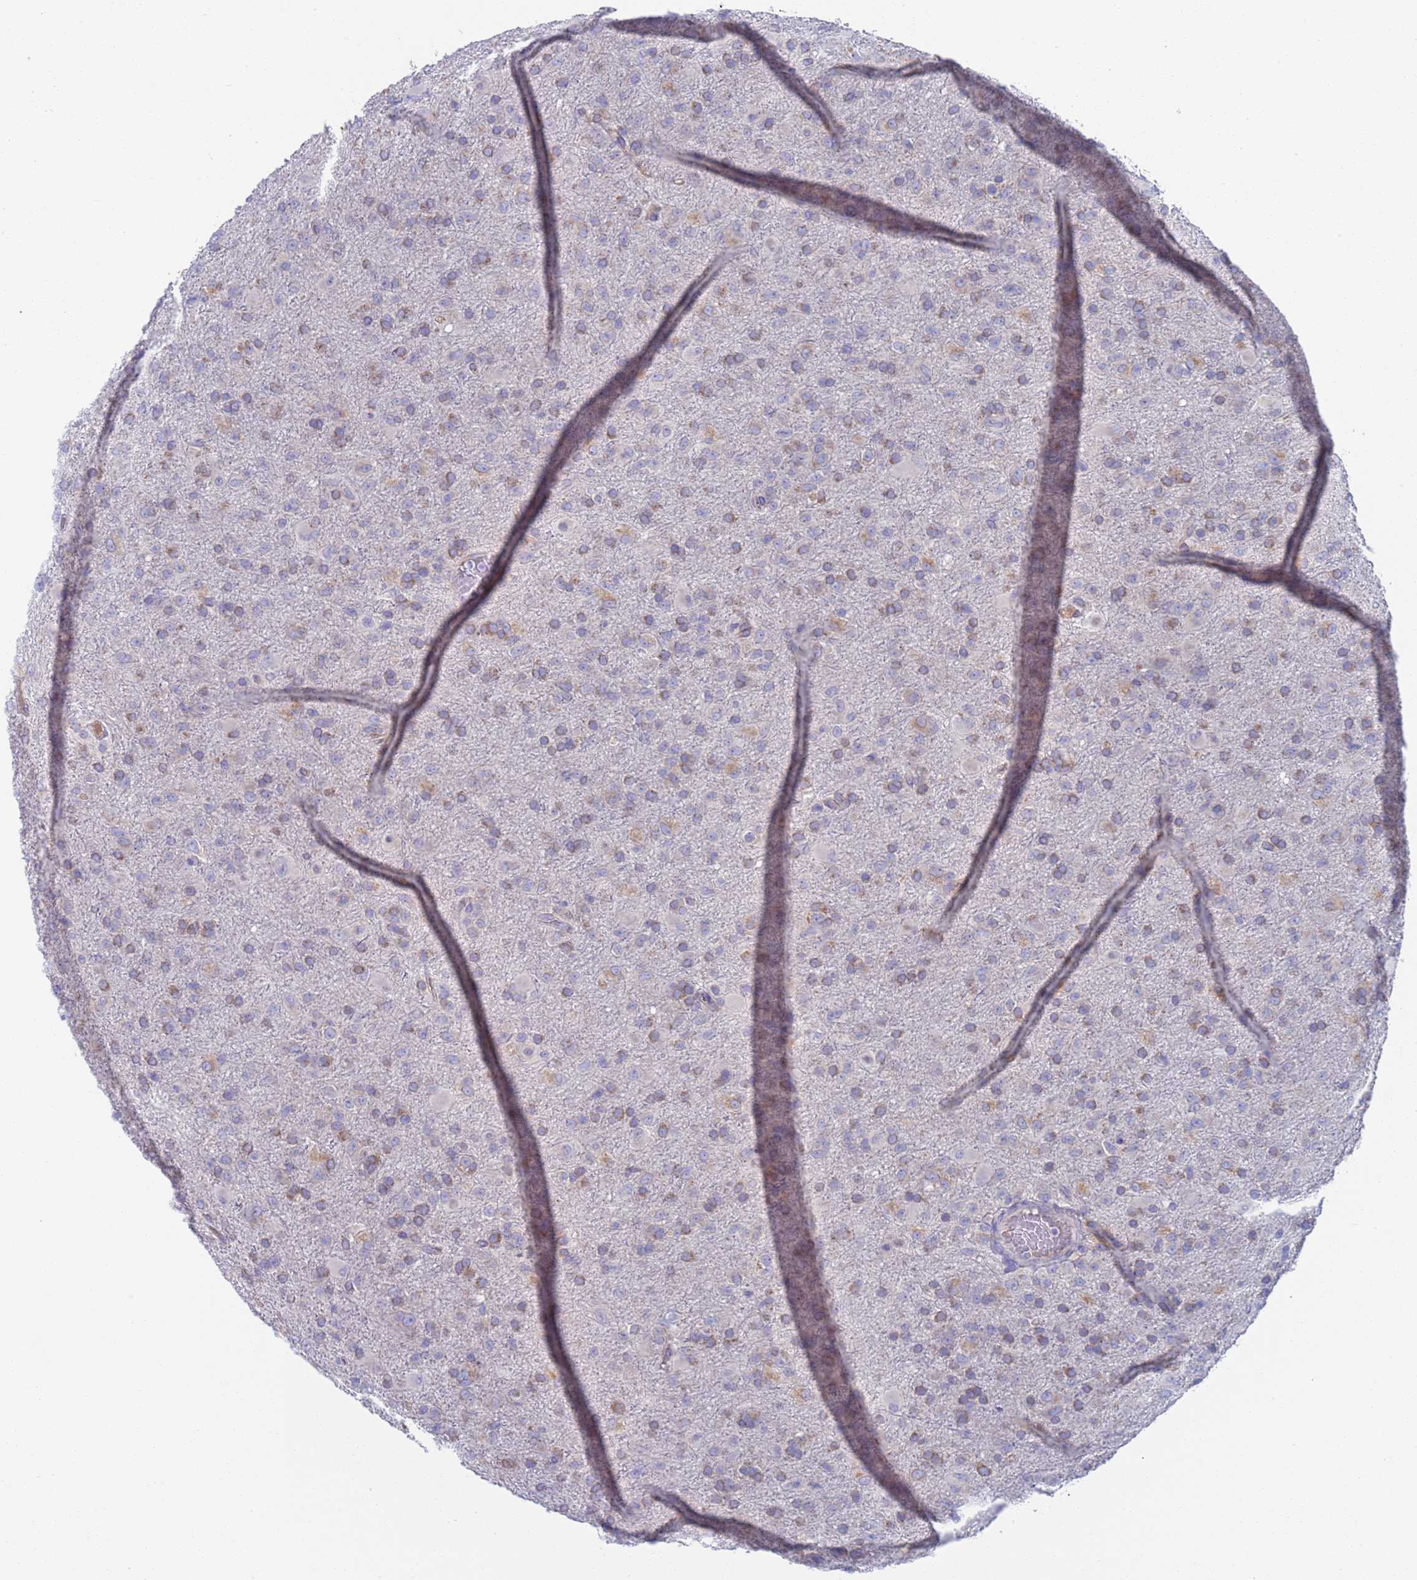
{"staining": {"intensity": "weak", "quantity": "25%-75%", "location": "cytoplasmic/membranous"}, "tissue": "glioma", "cell_type": "Tumor cells", "image_type": "cancer", "snomed": [{"axis": "morphology", "description": "Glioma, malignant, Low grade"}, {"axis": "topography", "description": "Brain"}], "caption": "An image of human low-grade glioma (malignant) stained for a protein exhibits weak cytoplasmic/membranous brown staining in tumor cells.", "gene": "PET117", "patient": {"sex": "male", "age": 65}}